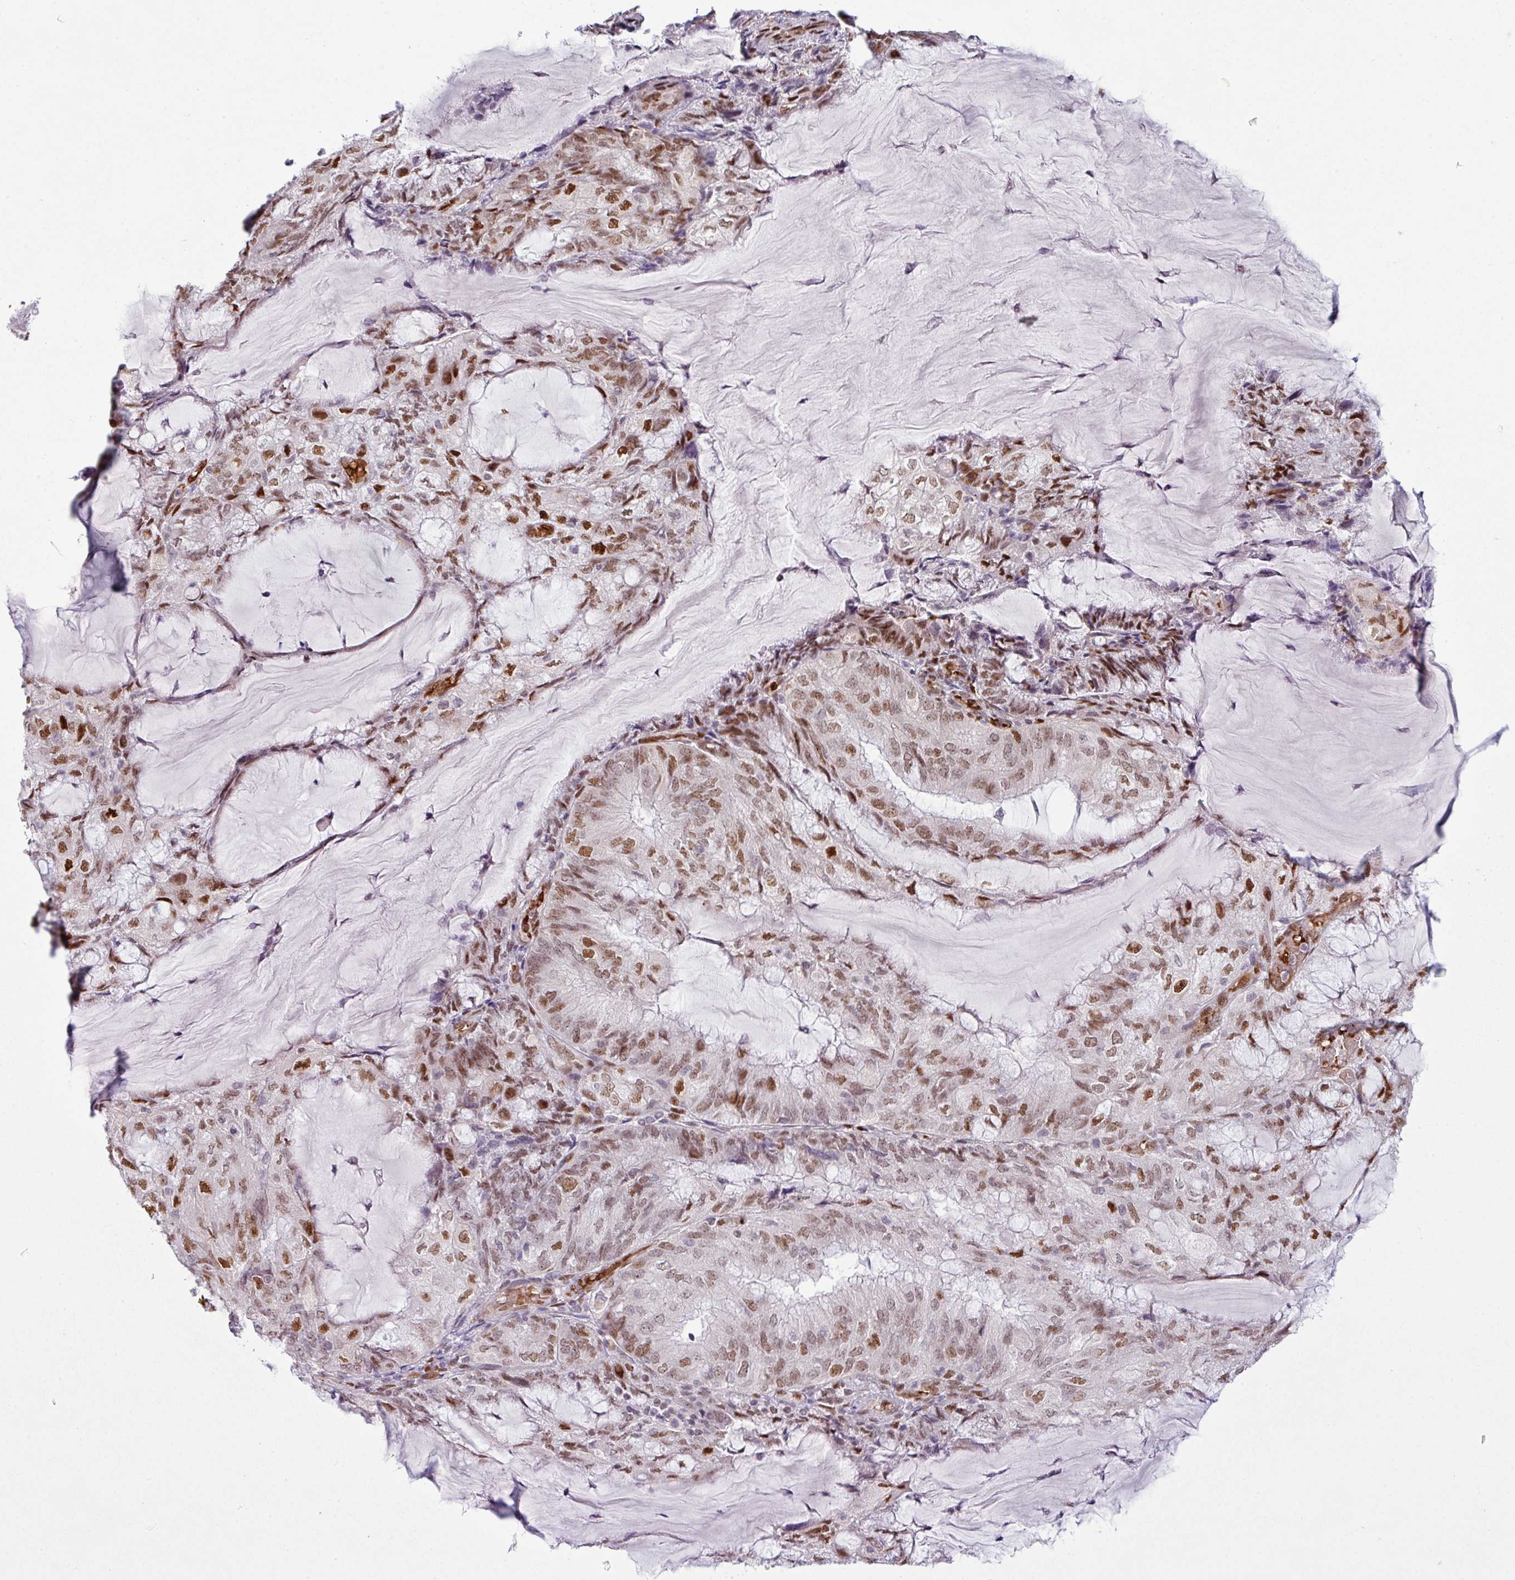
{"staining": {"intensity": "moderate", "quantity": ">75%", "location": "nuclear"}, "tissue": "endometrial cancer", "cell_type": "Tumor cells", "image_type": "cancer", "snomed": [{"axis": "morphology", "description": "Adenocarcinoma, NOS"}, {"axis": "topography", "description": "Endometrium"}], "caption": "Immunohistochemistry (IHC) image of endometrial adenocarcinoma stained for a protein (brown), which reveals medium levels of moderate nuclear expression in about >75% of tumor cells.", "gene": "PRDM5", "patient": {"sex": "female", "age": 81}}